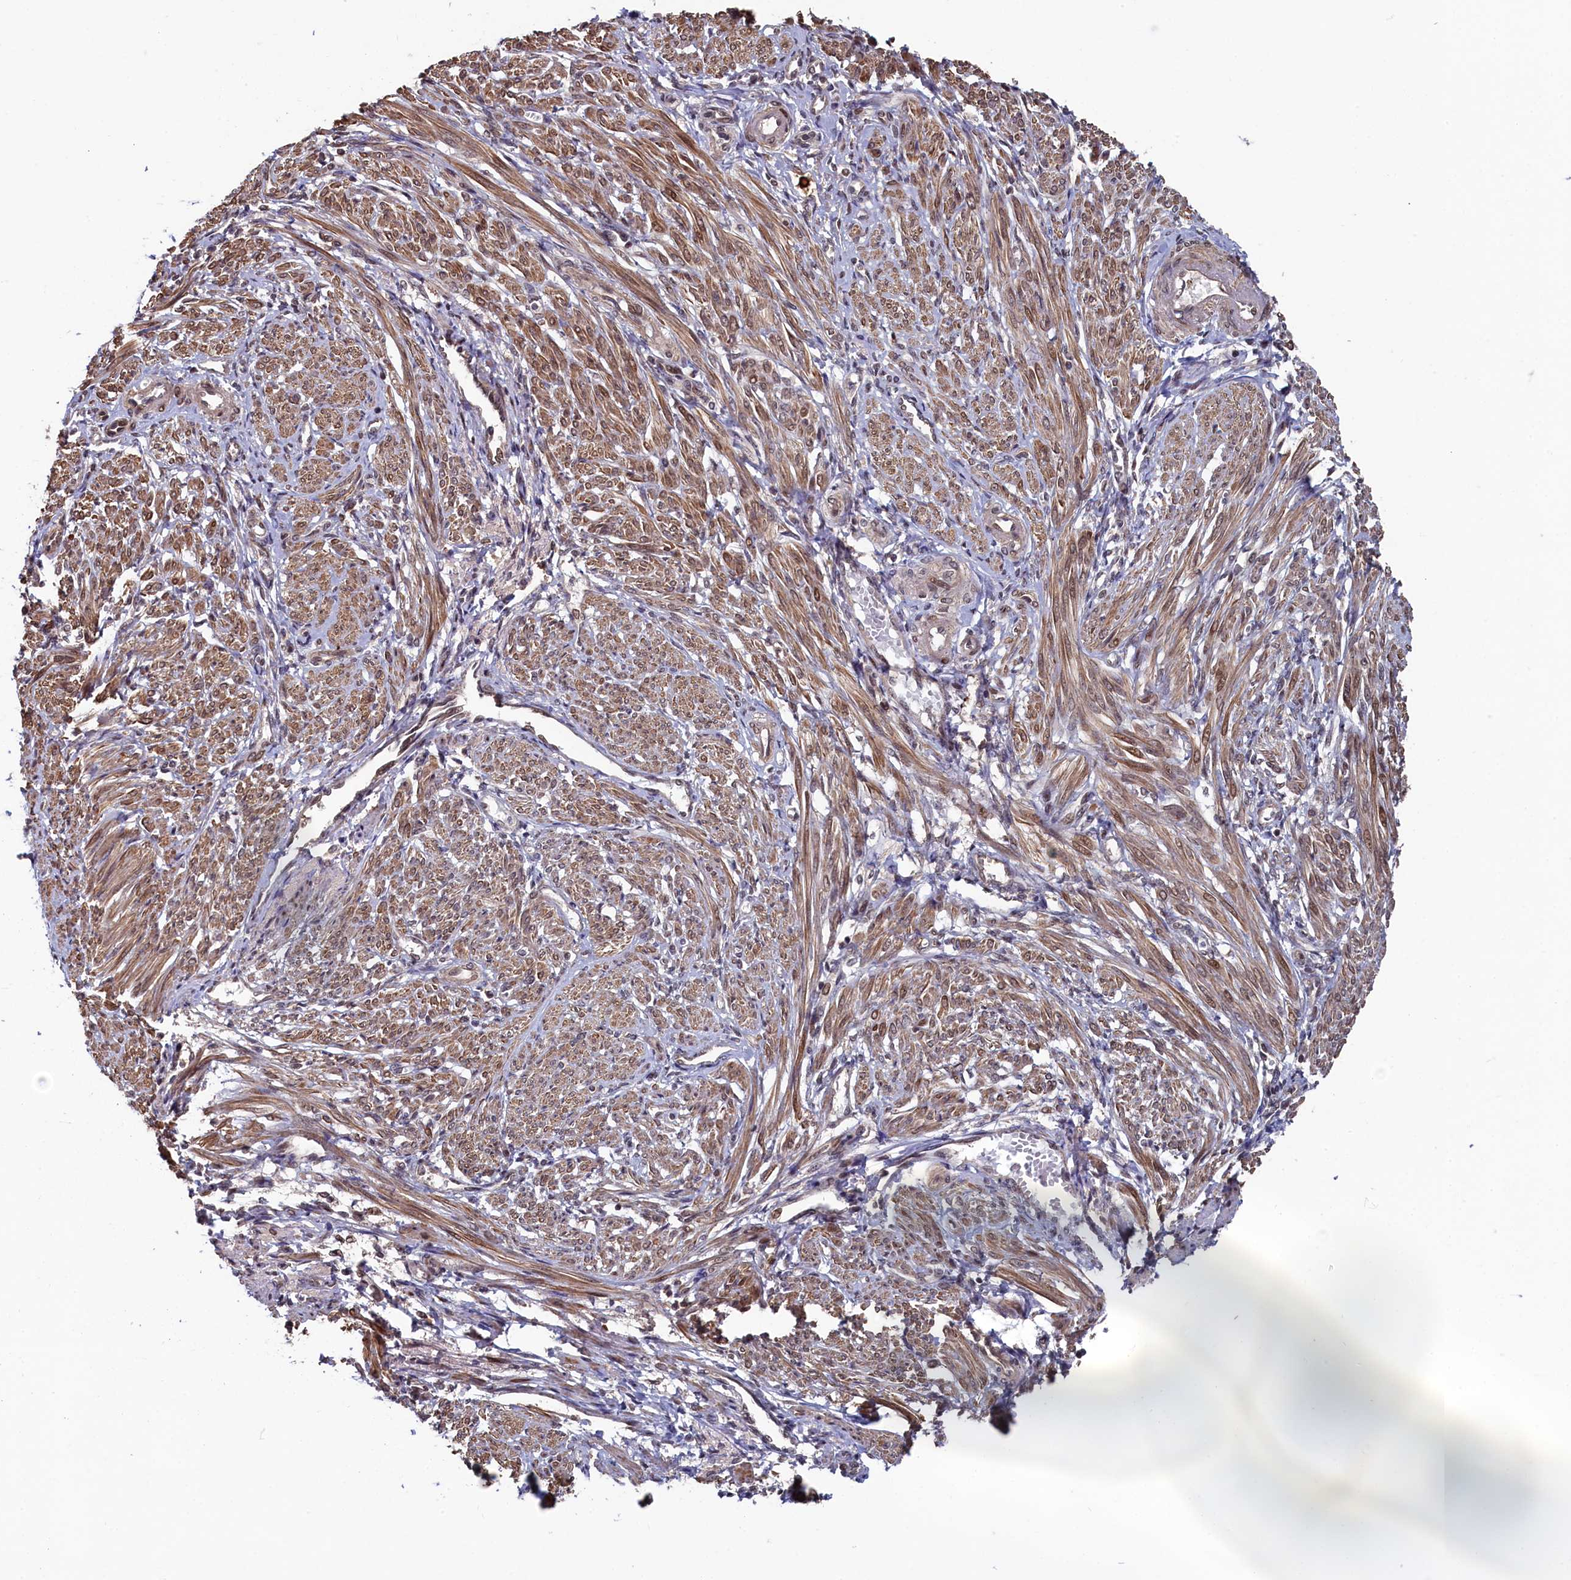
{"staining": {"intensity": "moderate", "quantity": ">75%", "location": "cytoplasmic/membranous"}, "tissue": "smooth muscle", "cell_type": "Smooth muscle cells", "image_type": "normal", "snomed": [{"axis": "morphology", "description": "Normal tissue, NOS"}, {"axis": "topography", "description": "Smooth muscle"}], "caption": "Immunohistochemistry (DAB (3,3'-diaminobenzidine)) staining of benign human smooth muscle displays moderate cytoplasmic/membranous protein staining in approximately >75% of smooth muscle cells.", "gene": "CLPX", "patient": {"sex": "female", "age": 39}}